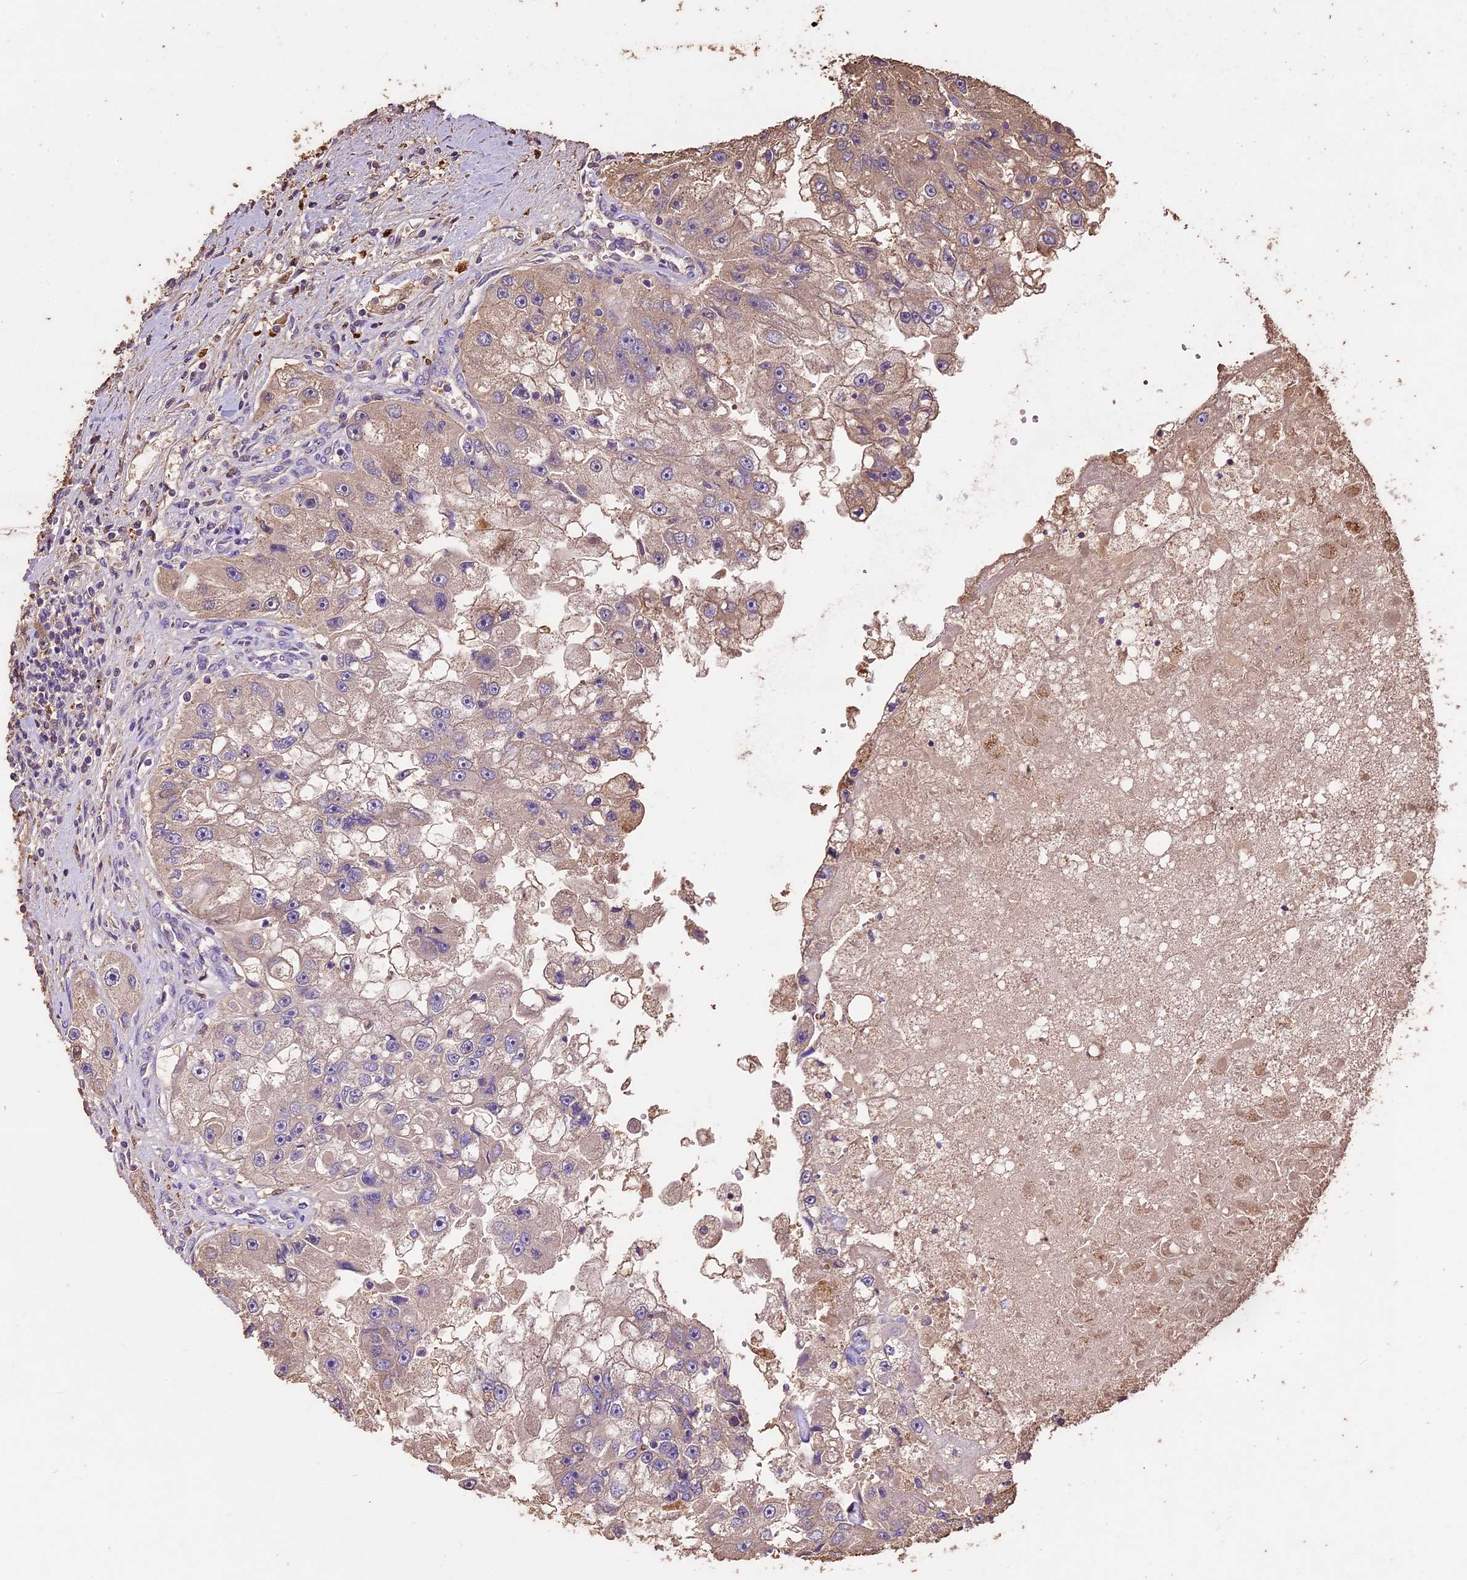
{"staining": {"intensity": "weak", "quantity": ">75%", "location": "cytoplasmic/membranous"}, "tissue": "renal cancer", "cell_type": "Tumor cells", "image_type": "cancer", "snomed": [{"axis": "morphology", "description": "Adenocarcinoma, NOS"}, {"axis": "topography", "description": "Kidney"}], "caption": "There is low levels of weak cytoplasmic/membranous expression in tumor cells of renal cancer (adenocarcinoma), as demonstrated by immunohistochemical staining (brown color).", "gene": "CRLF1", "patient": {"sex": "male", "age": 63}}